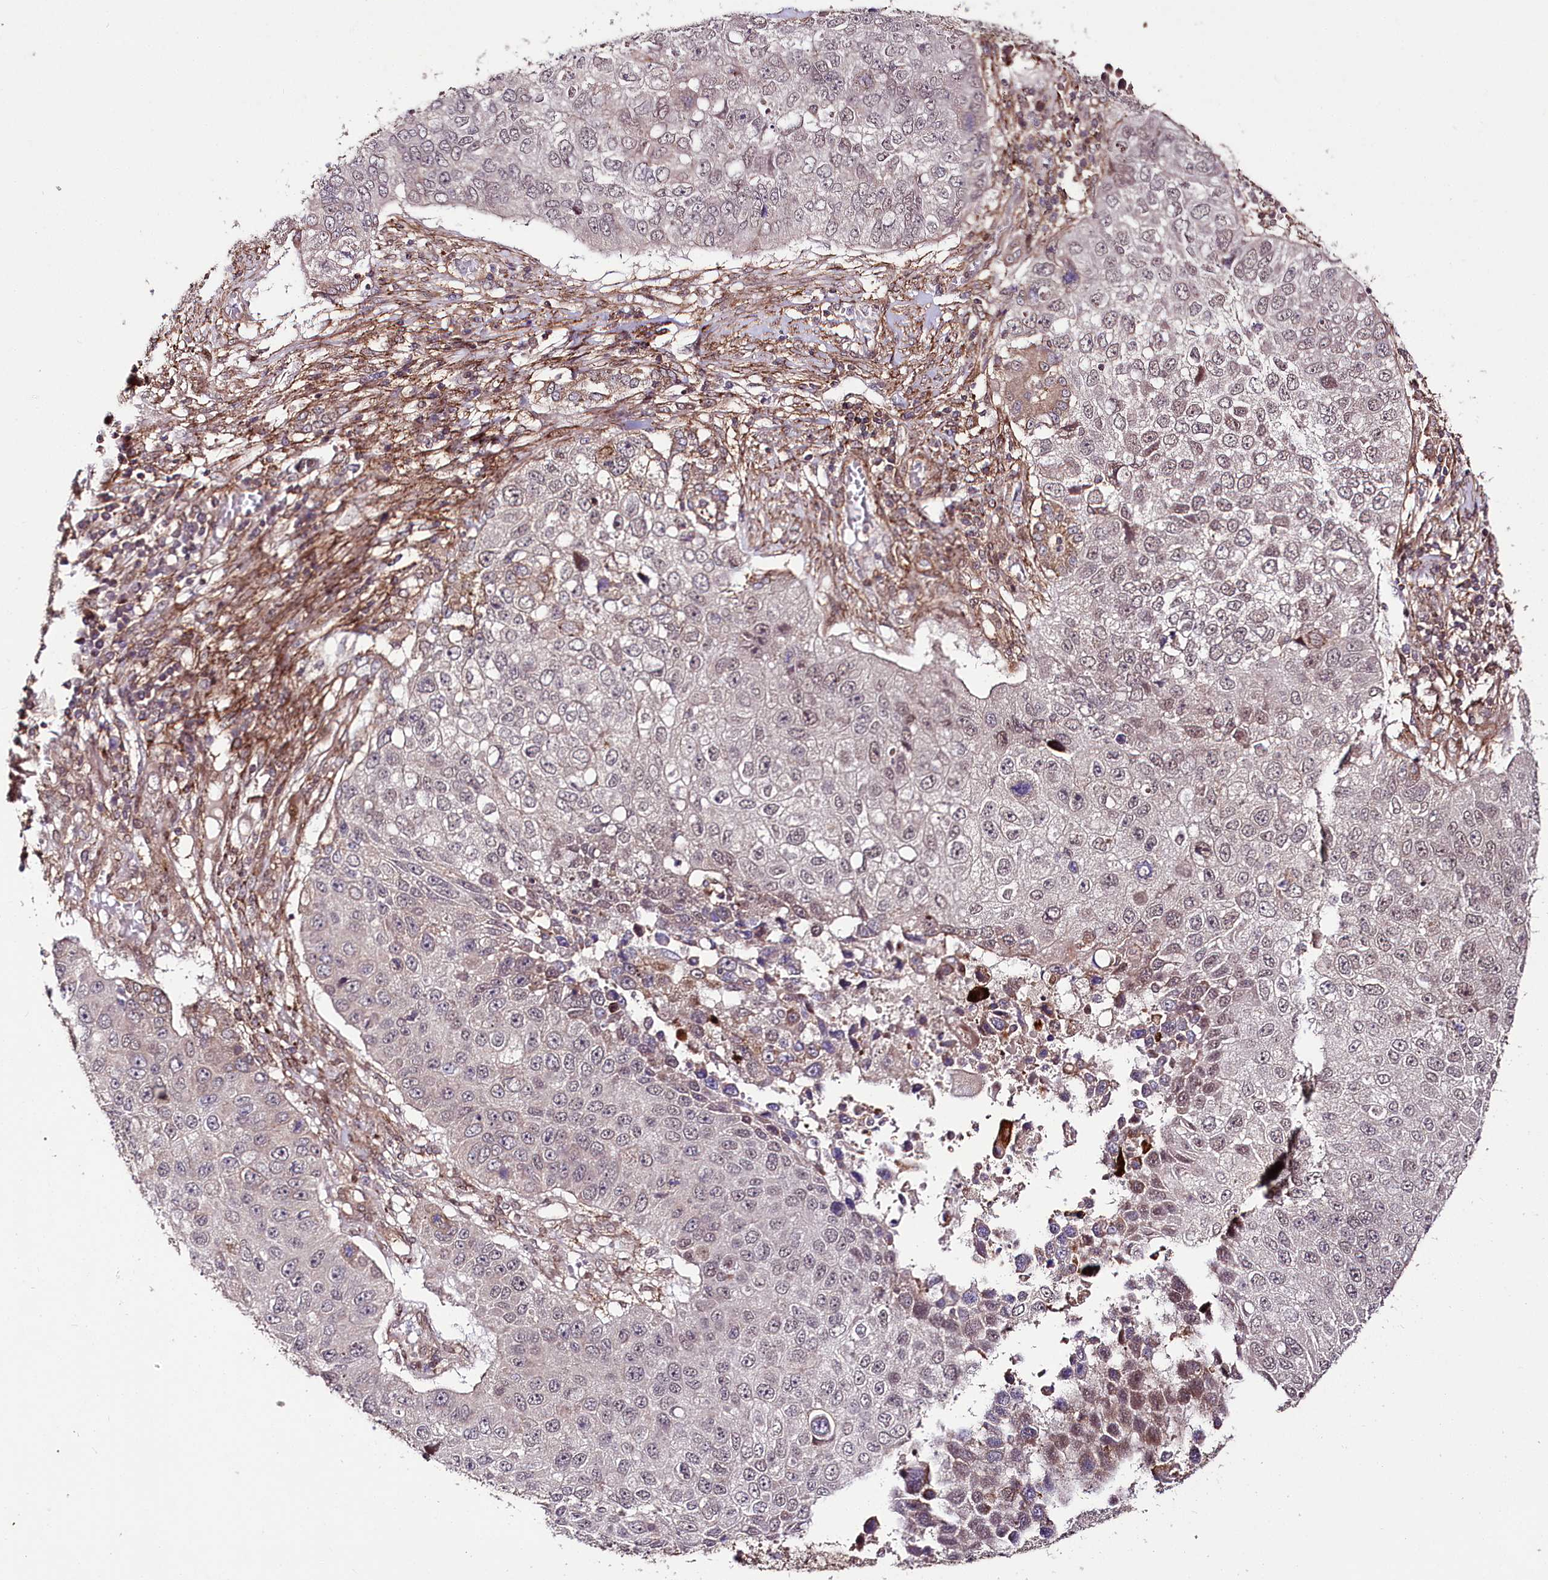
{"staining": {"intensity": "moderate", "quantity": "<25%", "location": "nuclear"}, "tissue": "lung cancer", "cell_type": "Tumor cells", "image_type": "cancer", "snomed": [{"axis": "morphology", "description": "Squamous cell carcinoma, NOS"}, {"axis": "topography", "description": "Lung"}], "caption": "There is low levels of moderate nuclear staining in tumor cells of lung cancer, as demonstrated by immunohistochemical staining (brown color).", "gene": "PHLDB1", "patient": {"sex": "male", "age": 61}}